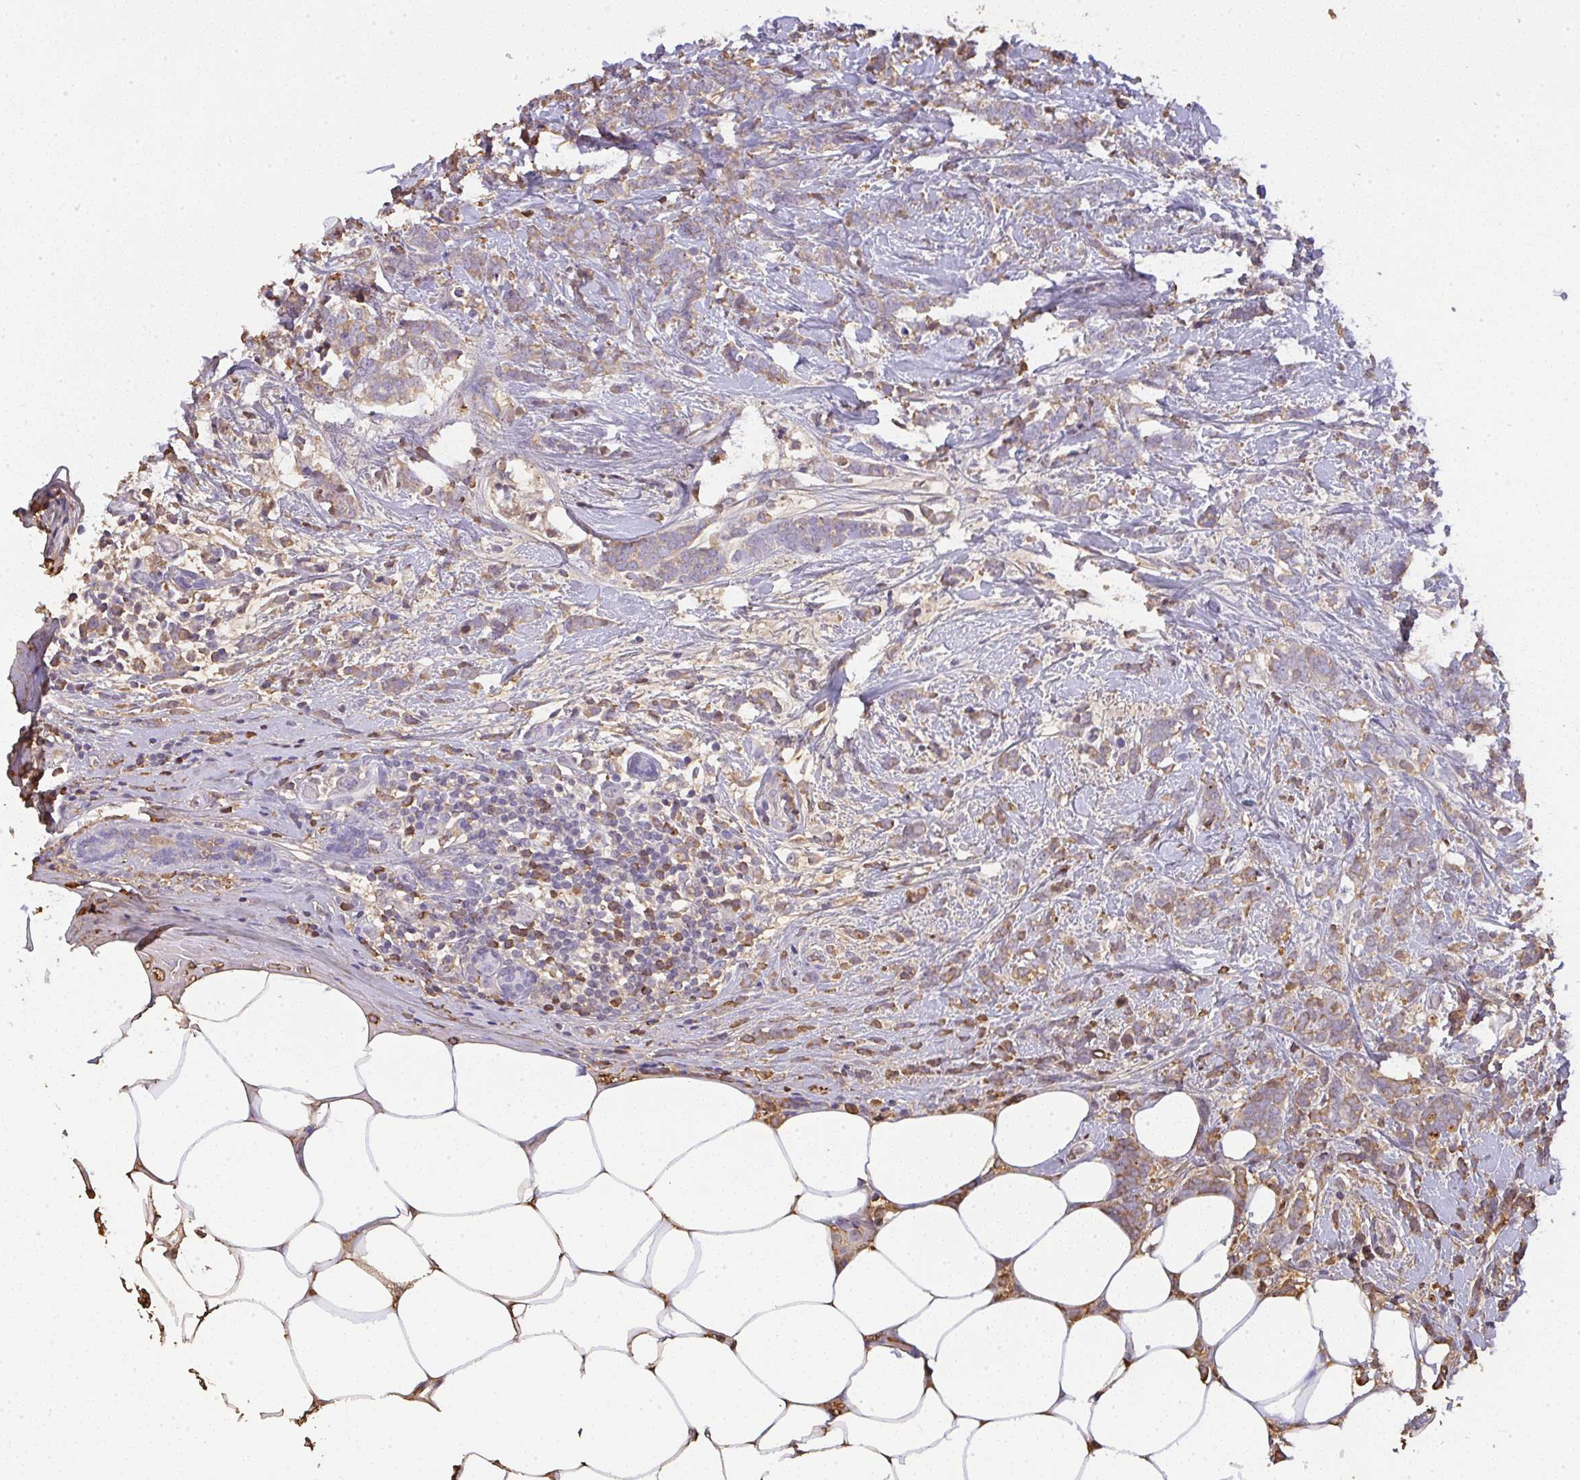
{"staining": {"intensity": "moderate", "quantity": "25%-75%", "location": "cytoplasmic/membranous"}, "tissue": "breast cancer", "cell_type": "Tumor cells", "image_type": "cancer", "snomed": [{"axis": "morphology", "description": "Lobular carcinoma"}, {"axis": "topography", "description": "Breast"}], "caption": "The histopathology image displays staining of breast lobular carcinoma, revealing moderate cytoplasmic/membranous protein staining (brown color) within tumor cells. (Brightfield microscopy of DAB IHC at high magnification).", "gene": "SMYD5", "patient": {"sex": "female", "age": 58}}